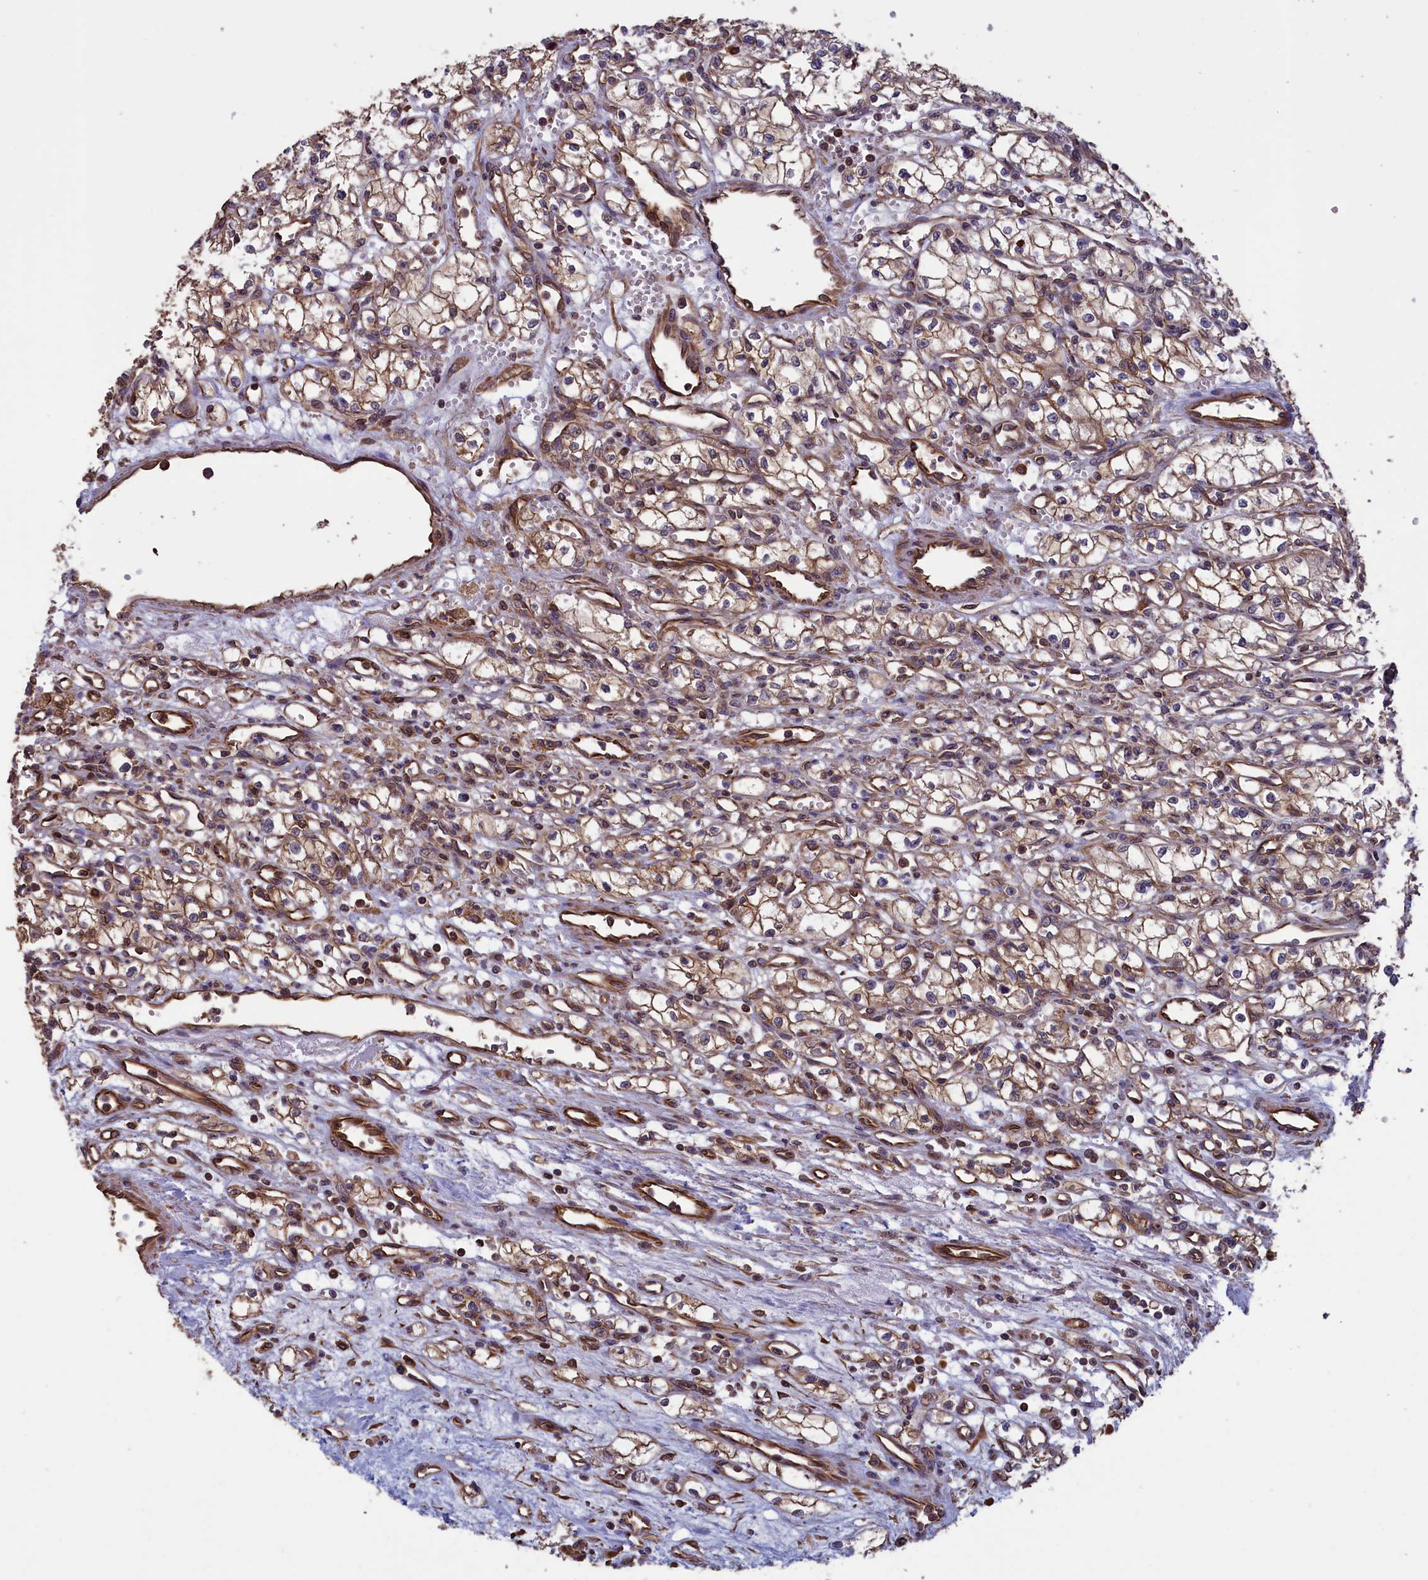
{"staining": {"intensity": "weak", "quantity": ">75%", "location": "cytoplasmic/membranous"}, "tissue": "renal cancer", "cell_type": "Tumor cells", "image_type": "cancer", "snomed": [{"axis": "morphology", "description": "Normal tissue, NOS"}, {"axis": "morphology", "description": "Adenocarcinoma, NOS"}, {"axis": "topography", "description": "Kidney"}], "caption": "An immunohistochemistry (IHC) image of tumor tissue is shown. Protein staining in brown highlights weak cytoplasmic/membranous positivity in renal adenocarcinoma within tumor cells. (DAB (3,3'-diaminobenzidine) IHC, brown staining for protein, blue staining for nuclei).", "gene": "DAPK3", "patient": {"sex": "male", "age": 59}}